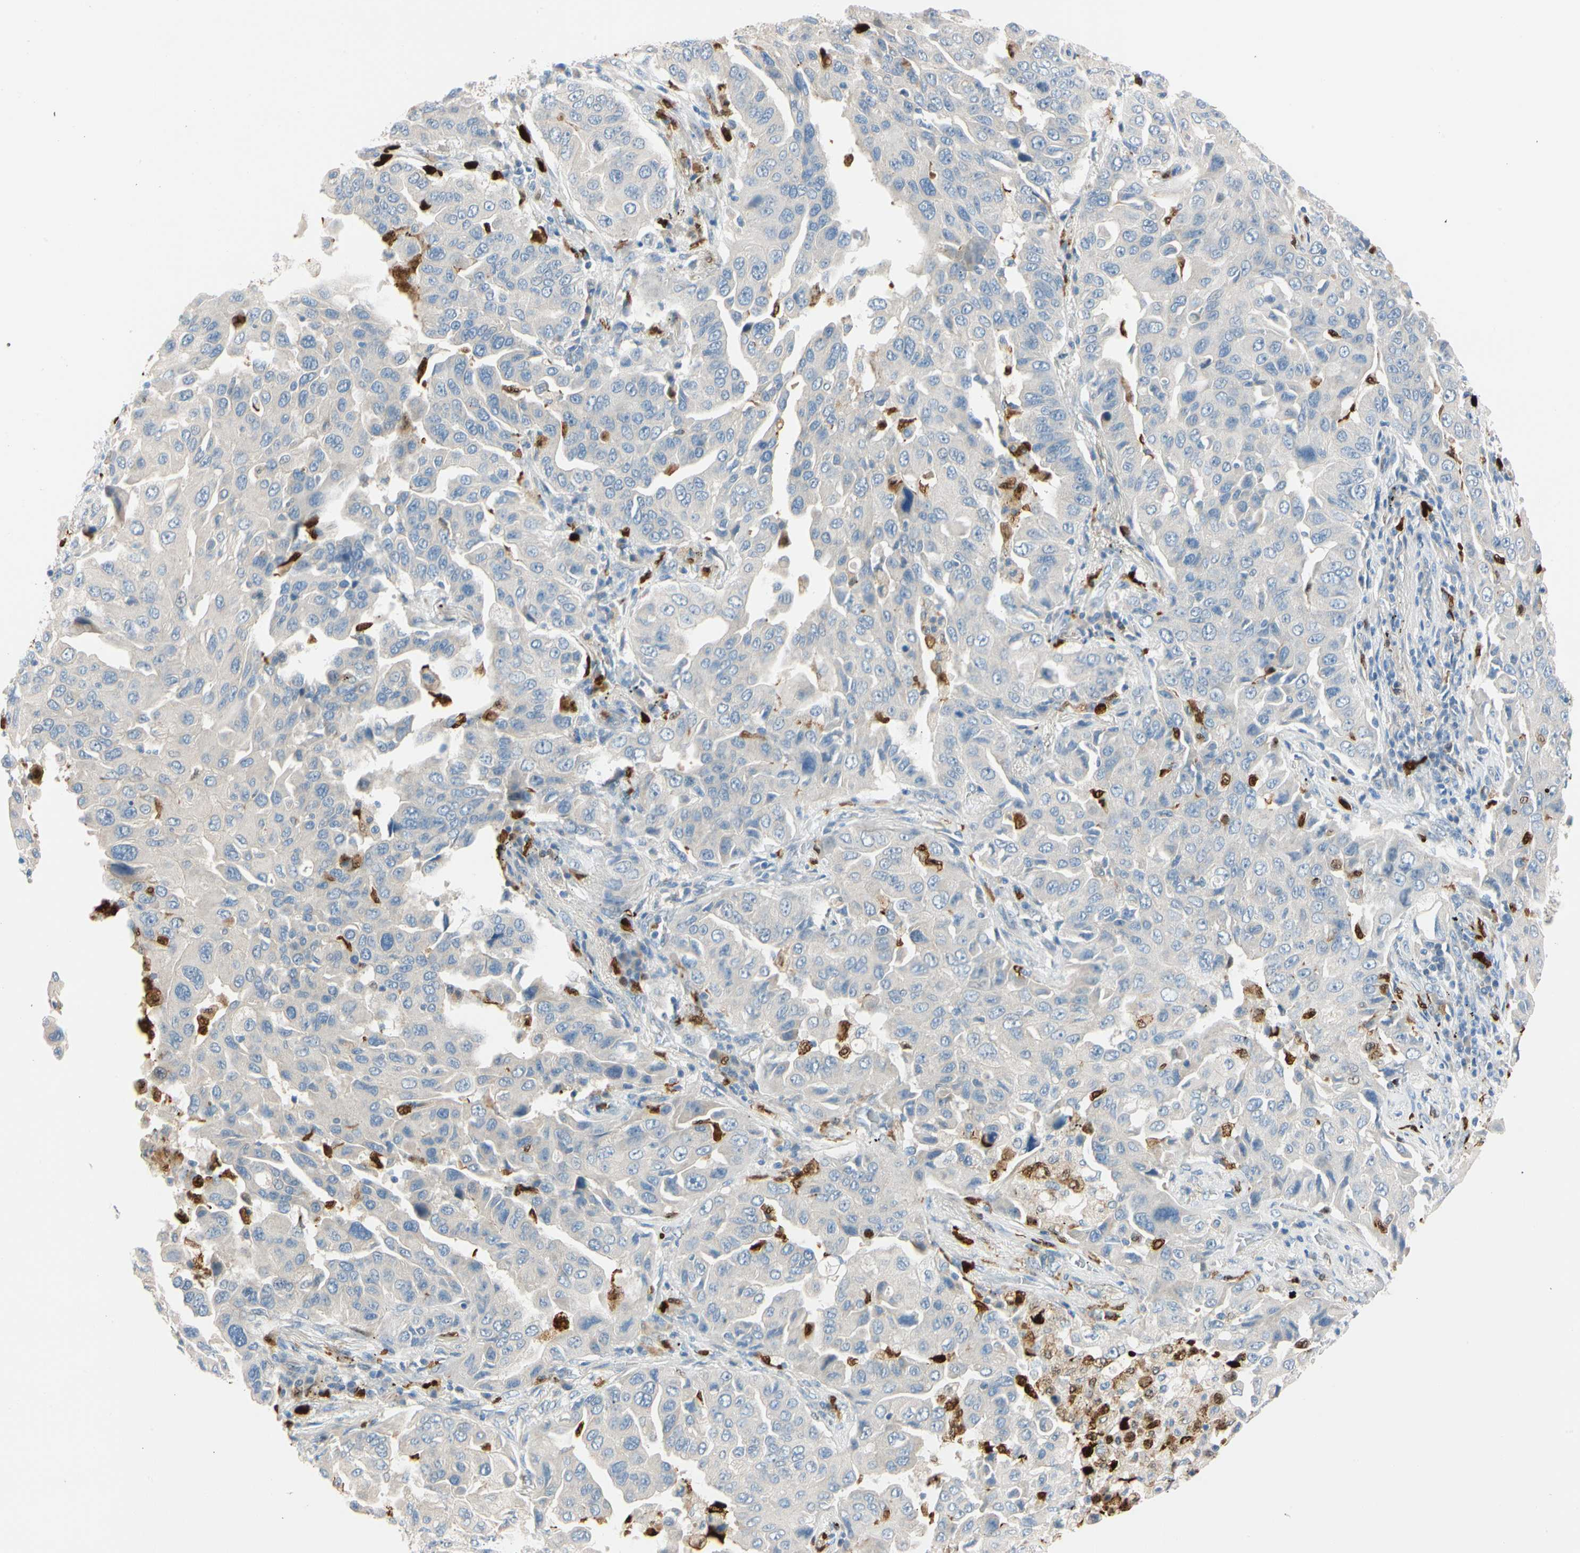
{"staining": {"intensity": "weak", "quantity": "25%-75%", "location": "cytoplasmic/membranous"}, "tissue": "lung cancer", "cell_type": "Tumor cells", "image_type": "cancer", "snomed": [{"axis": "morphology", "description": "Adenocarcinoma, NOS"}, {"axis": "topography", "description": "Lung"}], "caption": "Tumor cells reveal low levels of weak cytoplasmic/membranous expression in about 25%-75% of cells in human lung adenocarcinoma. (Brightfield microscopy of DAB IHC at high magnification).", "gene": "TRAF5", "patient": {"sex": "female", "age": 65}}